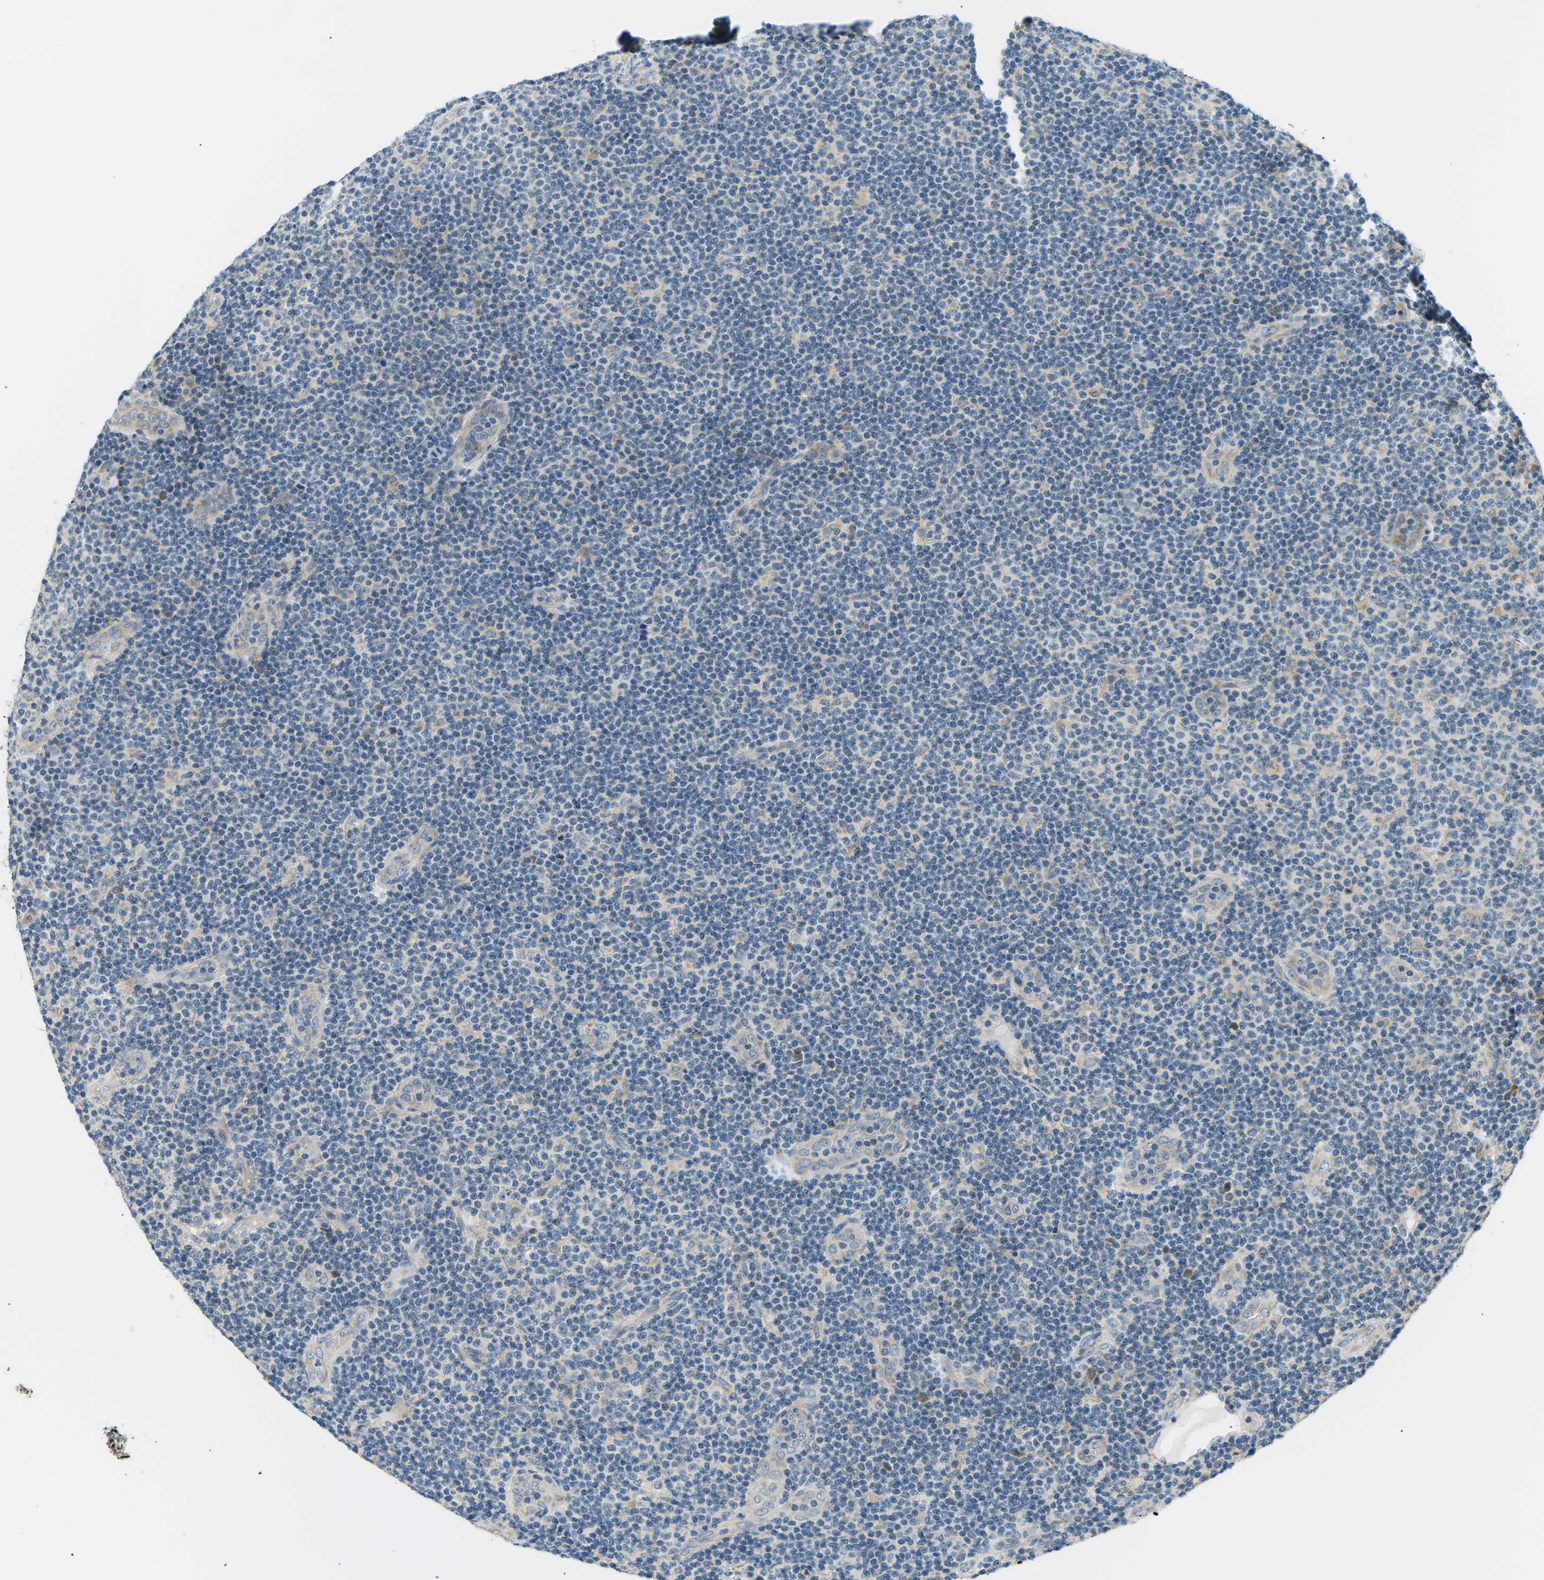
{"staining": {"intensity": "negative", "quantity": "none", "location": "none"}, "tissue": "lymphoma", "cell_type": "Tumor cells", "image_type": "cancer", "snomed": [{"axis": "morphology", "description": "Malignant lymphoma, non-Hodgkin's type, Low grade"}, {"axis": "topography", "description": "Lymph node"}], "caption": "Tumor cells show no significant protein positivity in lymphoma.", "gene": "TBC1D8", "patient": {"sex": "male", "age": 83}}